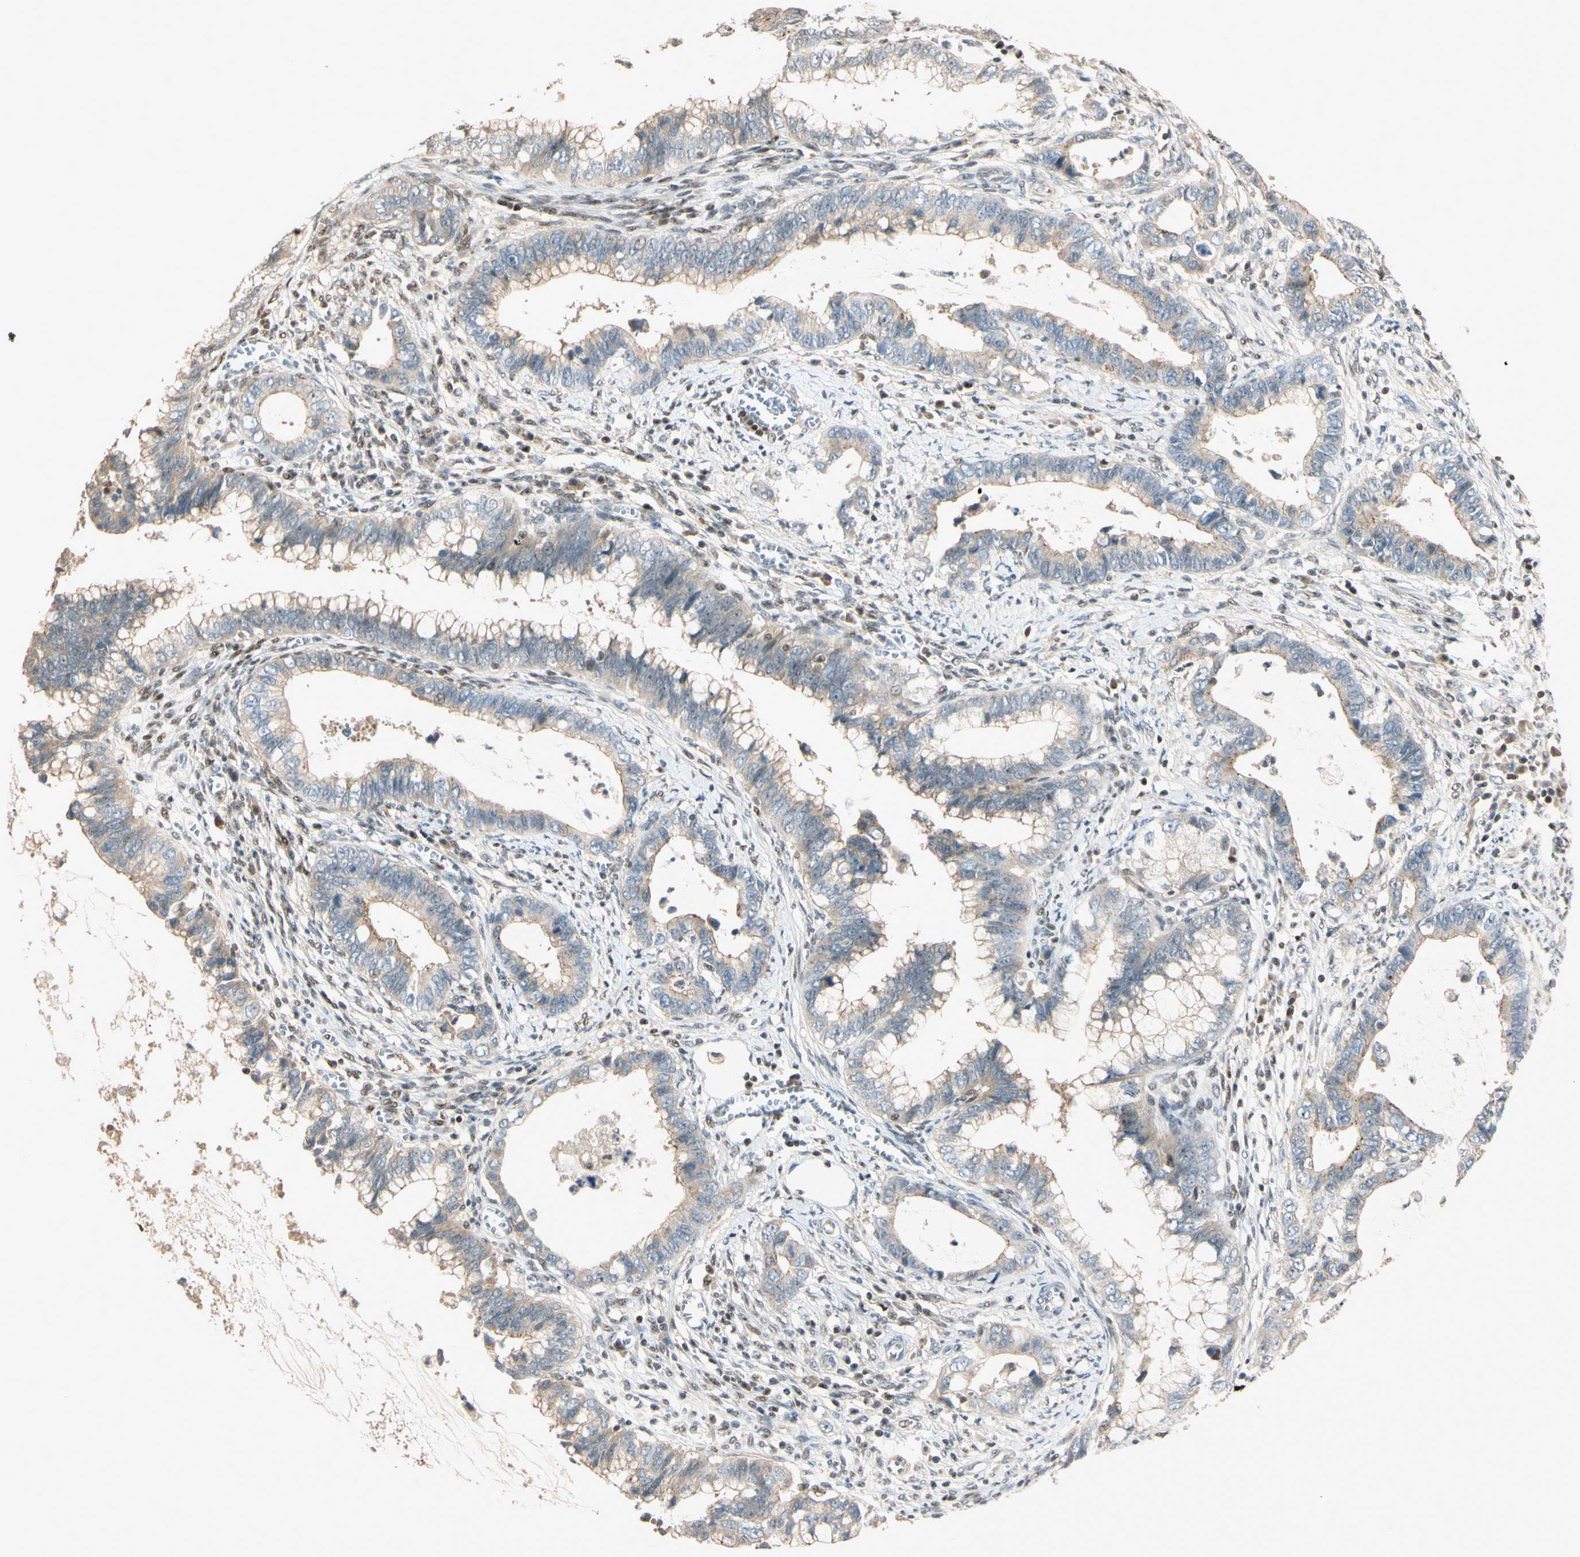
{"staining": {"intensity": "negative", "quantity": "none", "location": "none"}, "tissue": "cervical cancer", "cell_type": "Tumor cells", "image_type": "cancer", "snomed": [{"axis": "morphology", "description": "Adenocarcinoma, NOS"}, {"axis": "topography", "description": "Cervix"}], "caption": "Immunohistochemistry photomicrograph of neoplastic tissue: adenocarcinoma (cervical) stained with DAB displays no significant protein staining in tumor cells.", "gene": "NFYA", "patient": {"sex": "female", "age": 44}}